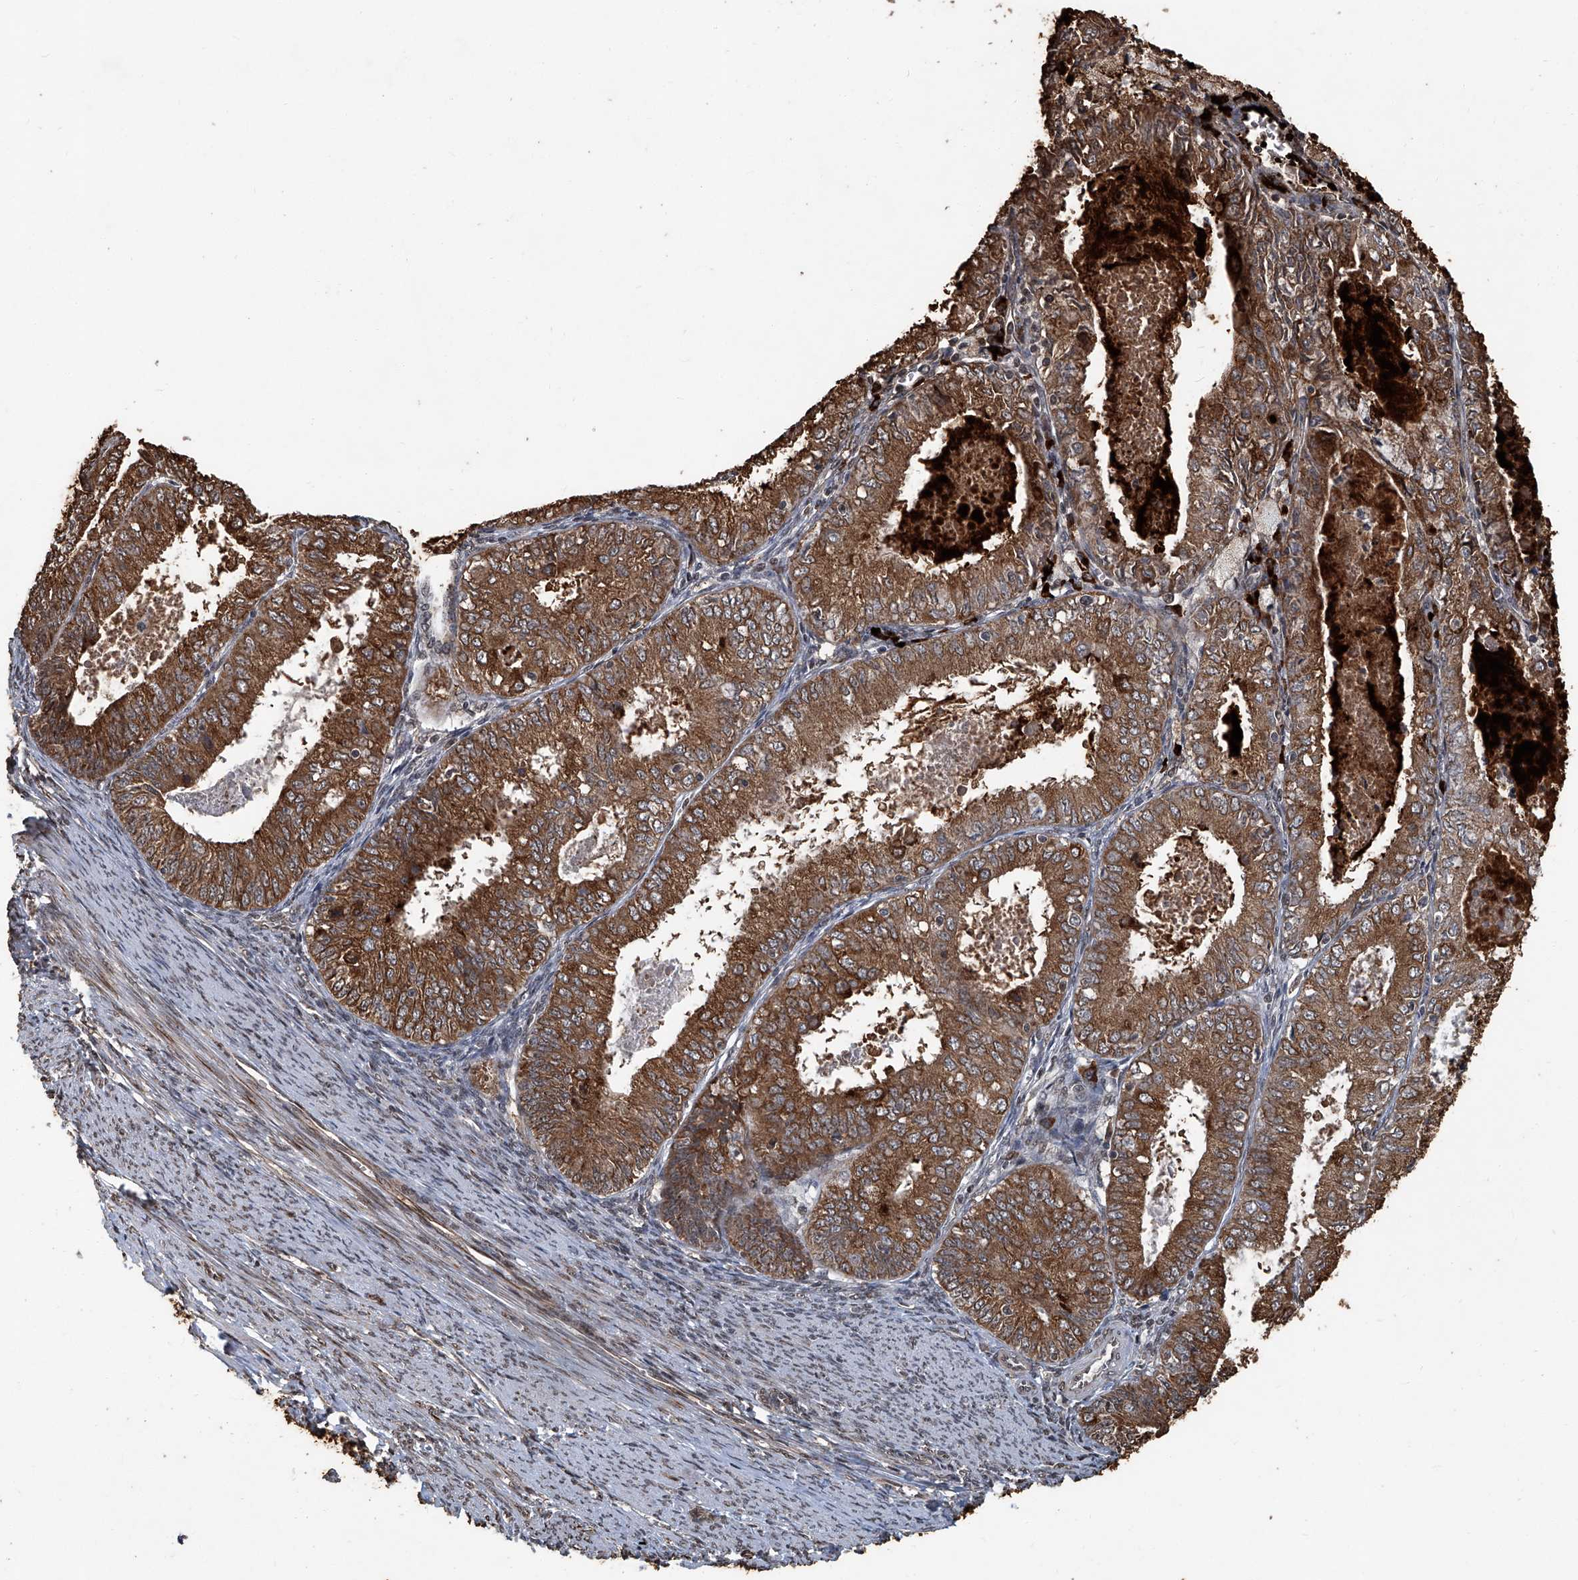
{"staining": {"intensity": "moderate", "quantity": ">75%", "location": "cytoplasmic/membranous"}, "tissue": "endometrial cancer", "cell_type": "Tumor cells", "image_type": "cancer", "snomed": [{"axis": "morphology", "description": "Adenocarcinoma, NOS"}, {"axis": "topography", "description": "Endometrium"}], "caption": "A brown stain shows moderate cytoplasmic/membranous positivity of a protein in endometrial cancer (adenocarcinoma) tumor cells. (Stains: DAB (3,3'-diaminobenzidine) in brown, nuclei in blue, Microscopy: brightfield microscopy at high magnification).", "gene": "GPR132", "patient": {"sex": "female", "age": 57}}